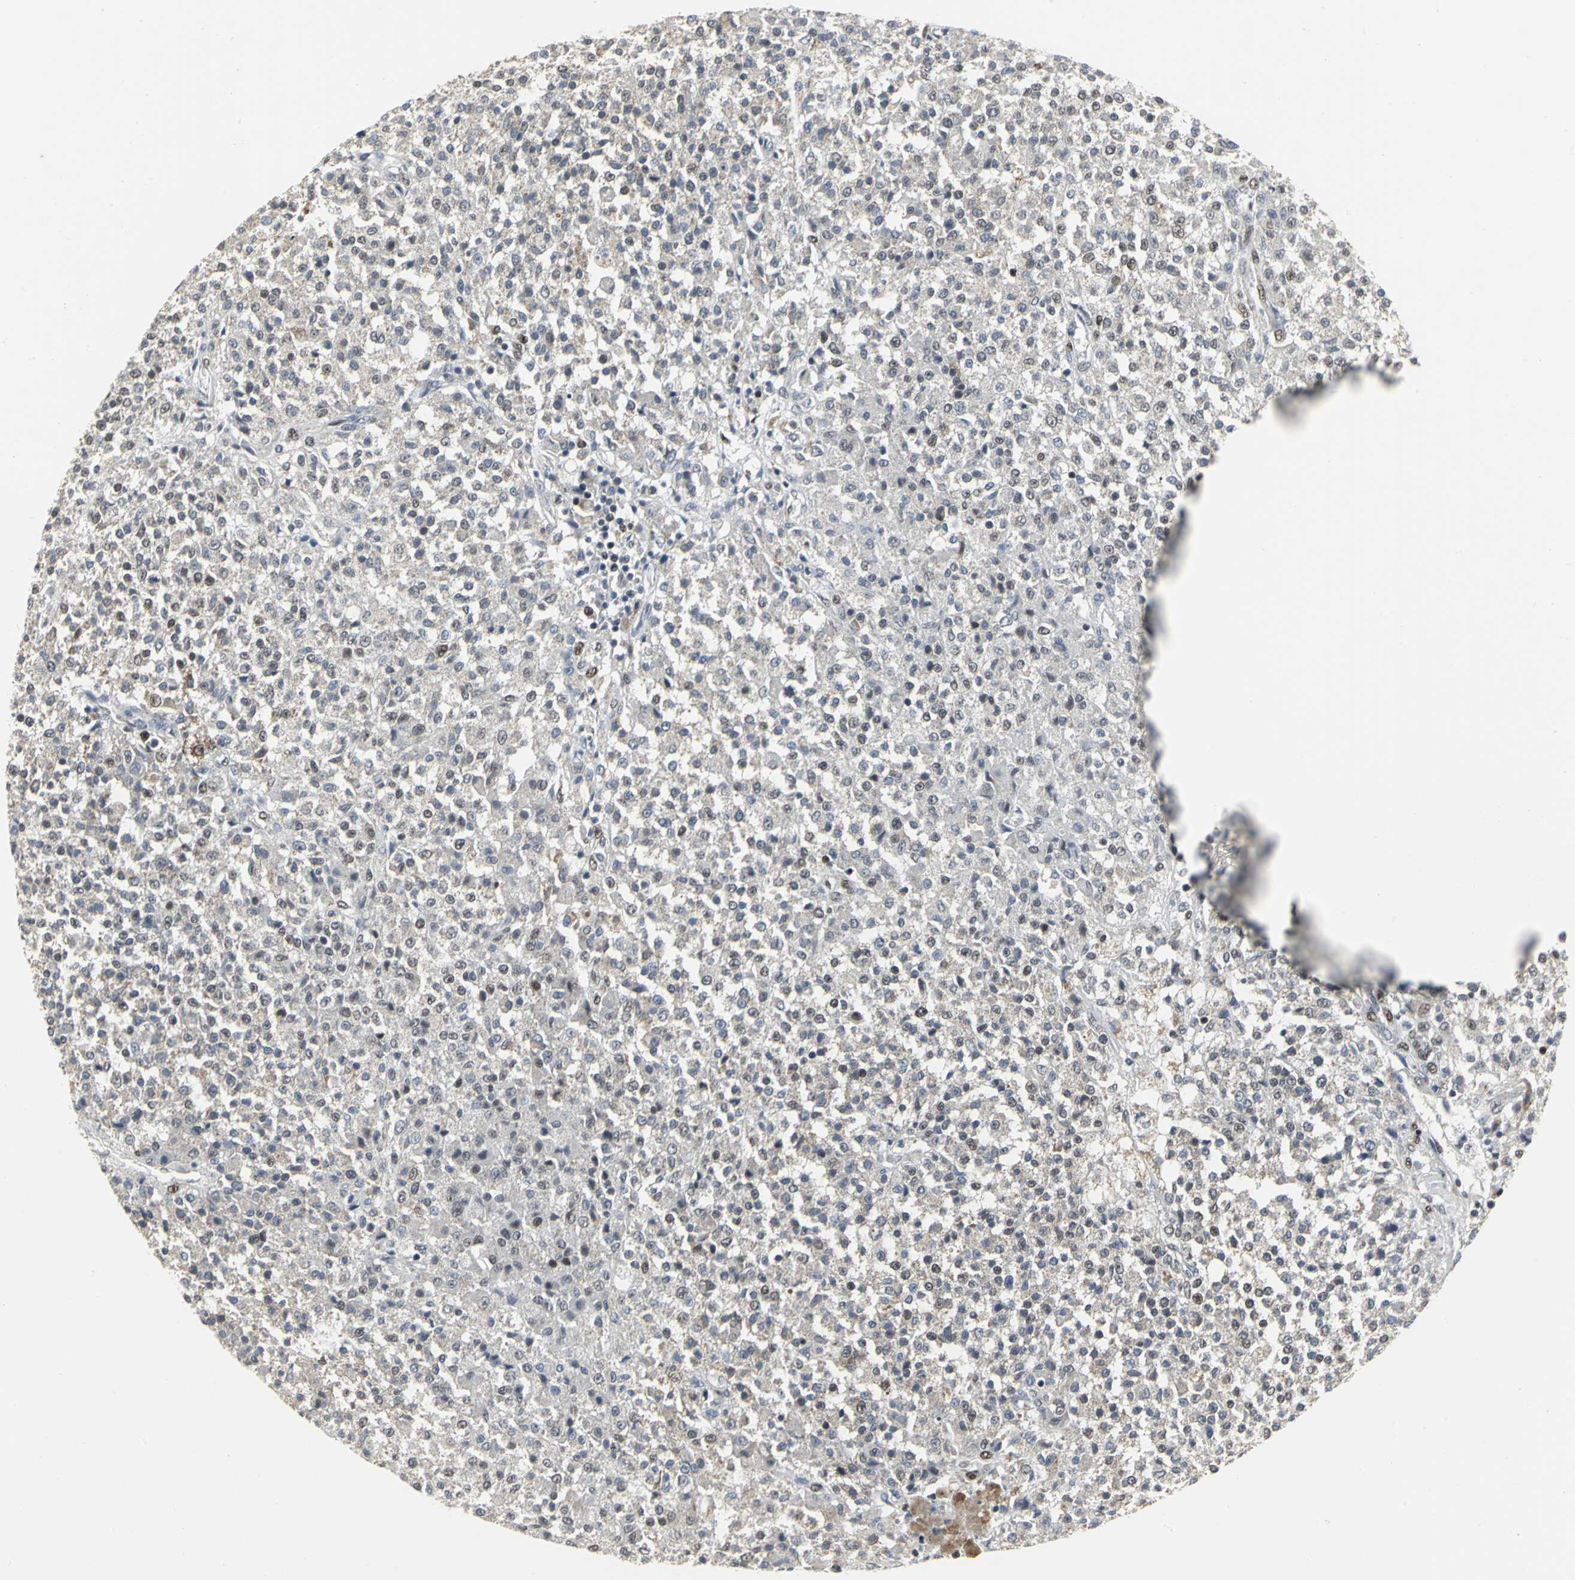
{"staining": {"intensity": "moderate", "quantity": "<25%", "location": "cytoplasmic/membranous,nuclear"}, "tissue": "testis cancer", "cell_type": "Tumor cells", "image_type": "cancer", "snomed": [{"axis": "morphology", "description": "Seminoma, NOS"}, {"axis": "topography", "description": "Testis"}], "caption": "Immunohistochemical staining of human testis cancer shows low levels of moderate cytoplasmic/membranous and nuclear positivity in about <25% of tumor cells. Immunohistochemistry stains the protein in brown and the nuclei are stained blue.", "gene": "SRF", "patient": {"sex": "male", "age": 59}}